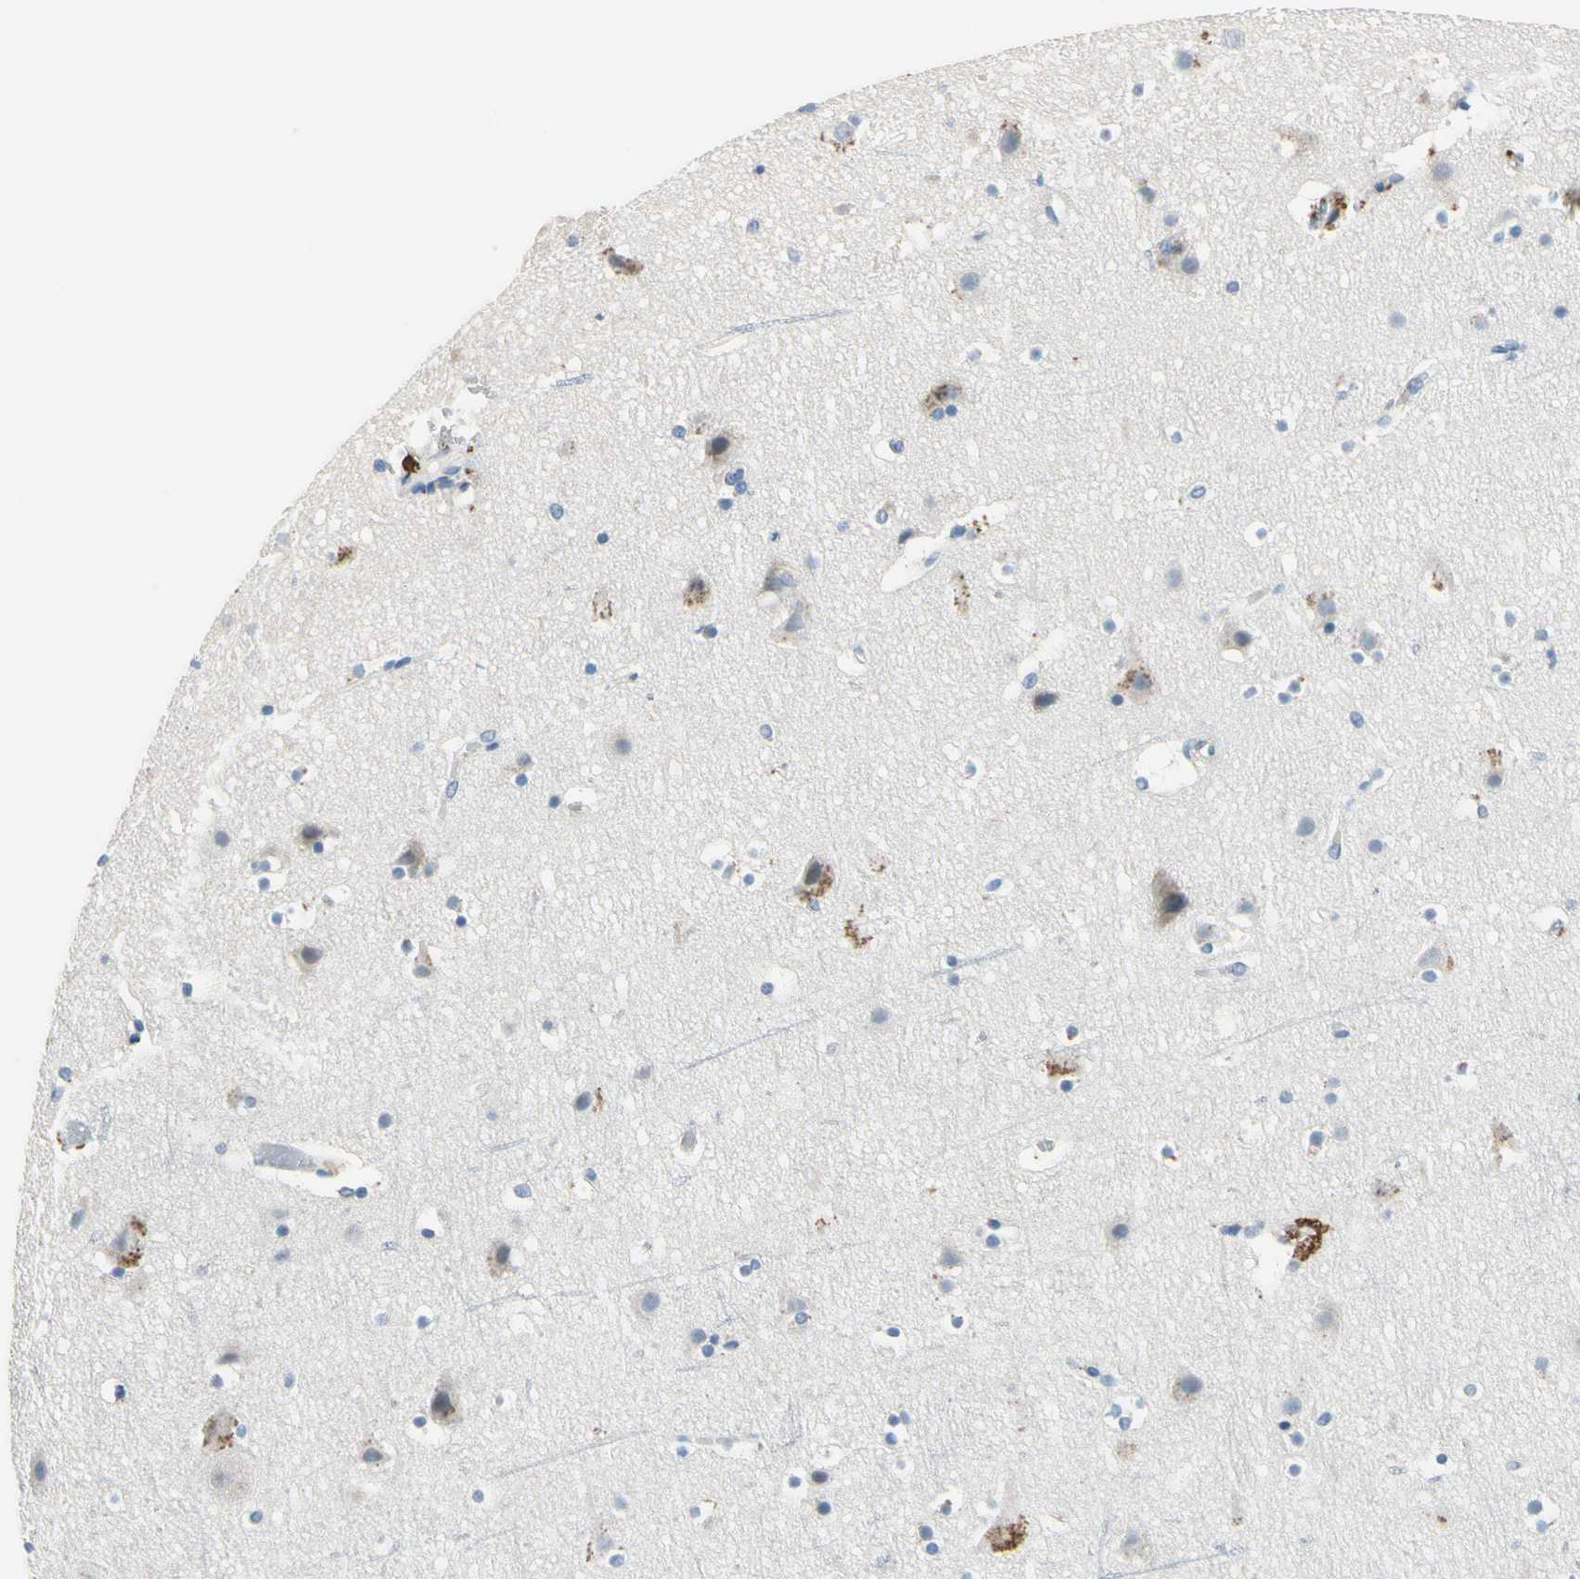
{"staining": {"intensity": "negative", "quantity": "none", "location": "none"}, "tissue": "cerebral cortex", "cell_type": "Endothelial cells", "image_type": "normal", "snomed": [{"axis": "morphology", "description": "Normal tissue, NOS"}, {"axis": "topography", "description": "Cerebral cortex"}], "caption": "There is no significant staining in endothelial cells of cerebral cortex. (Brightfield microscopy of DAB (3,3'-diaminobenzidine) IHC at high magnification).", "gene": "CPA3", "patient": {"sex": "male", "age": 45}}